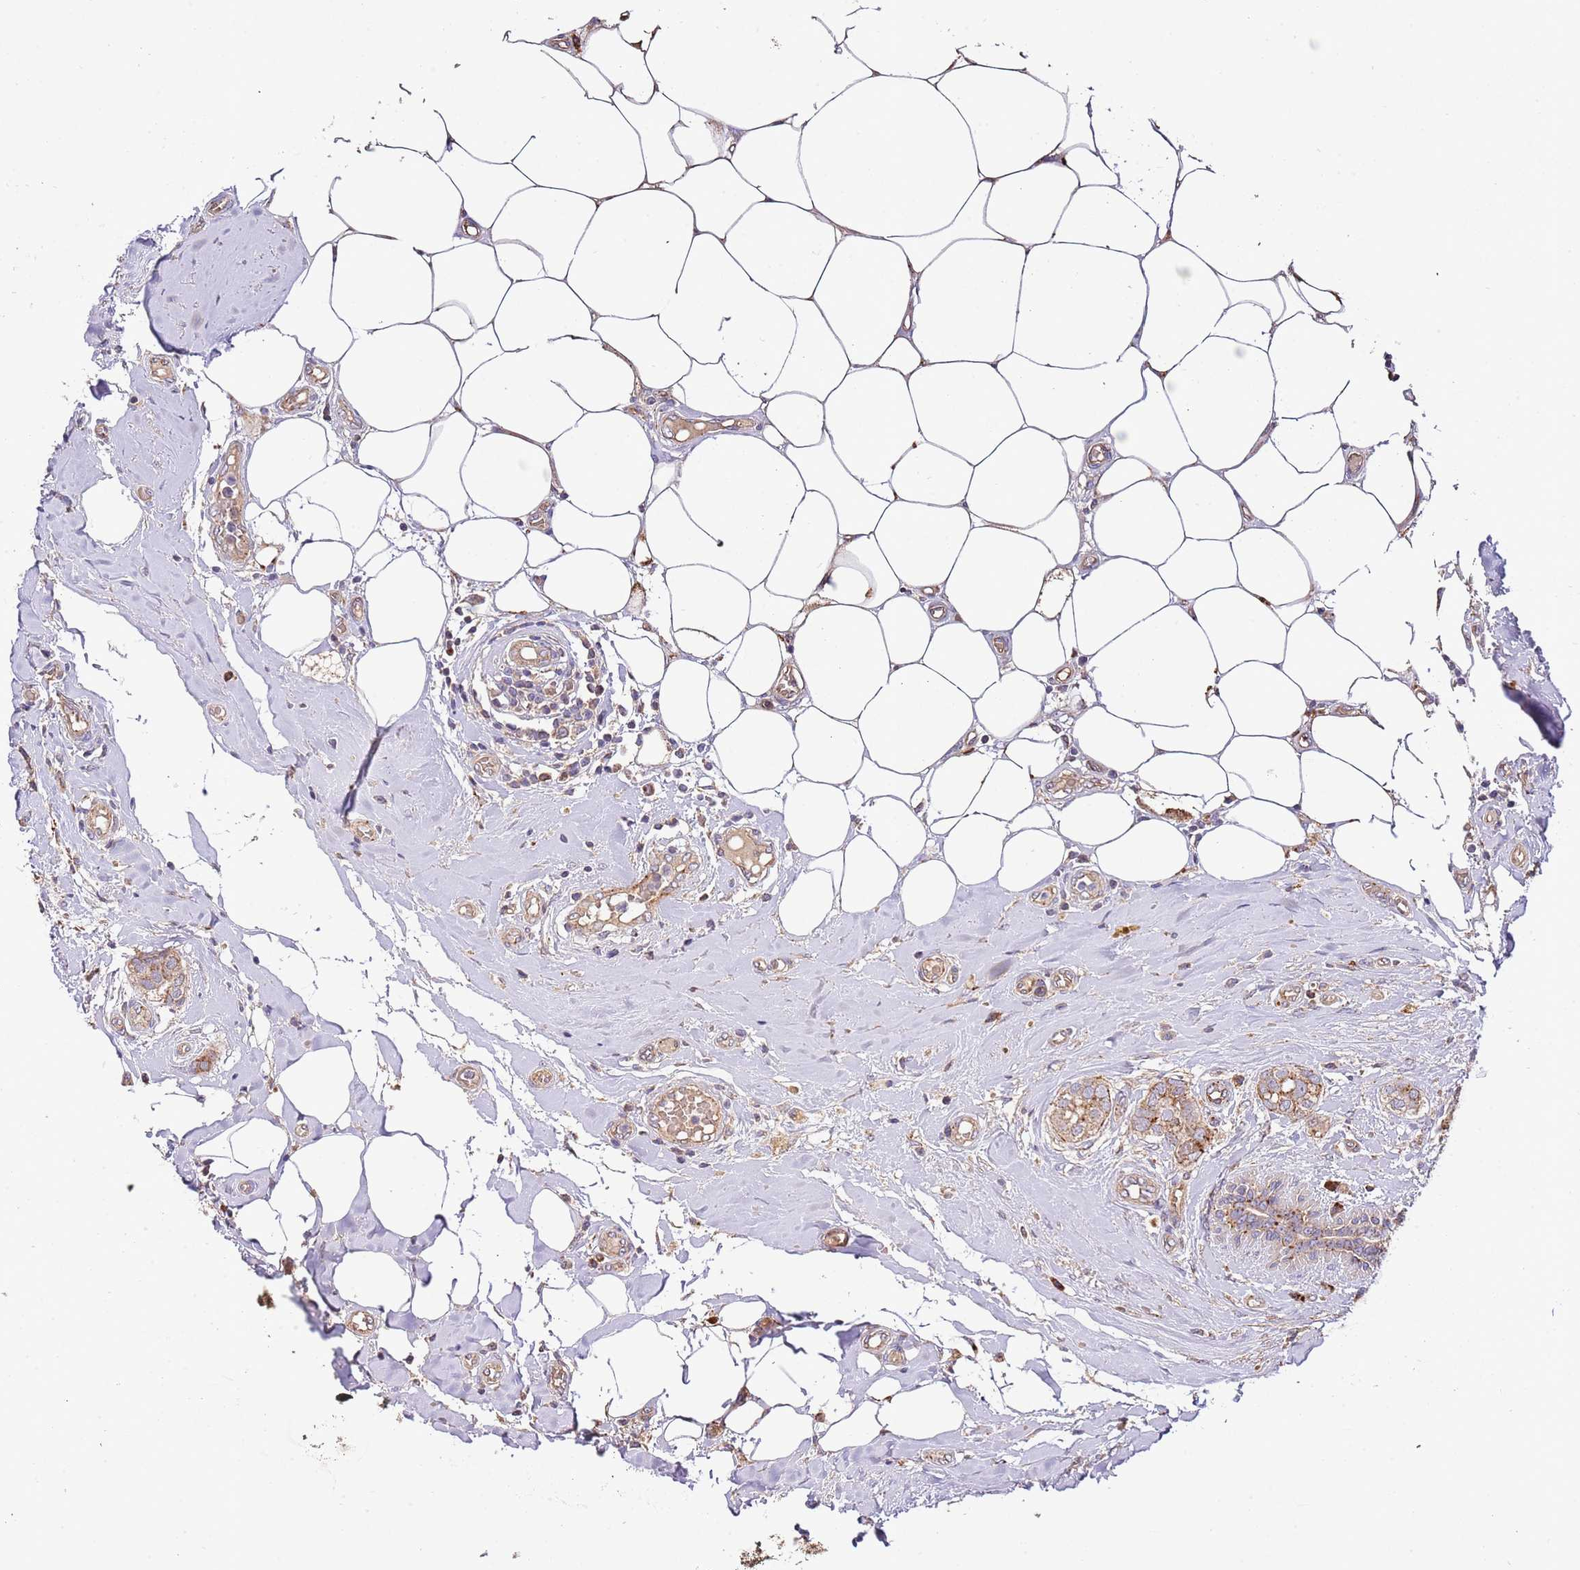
{"staining": {"intensity": "moderate", "quantity": ">75%", "location": "cytoplasmic/membranous"}, "tissue": "breast cancer", "cell_type": "Tumor cells", "image_type": "cancer", "snomed": [{"axis": "morphology", "description": "Duct carcinoma"}, {"axis": "topography", "description": "Breast"}], "caption": "Human breast infiltrating ductal carcinoma stained for a protein (brown) shows moderate cytoplasmic/membranous positive positivity in about >75% of tumor cells.", "gene": "DOCK6", "patient": {"sex": "female", "age": 73}}